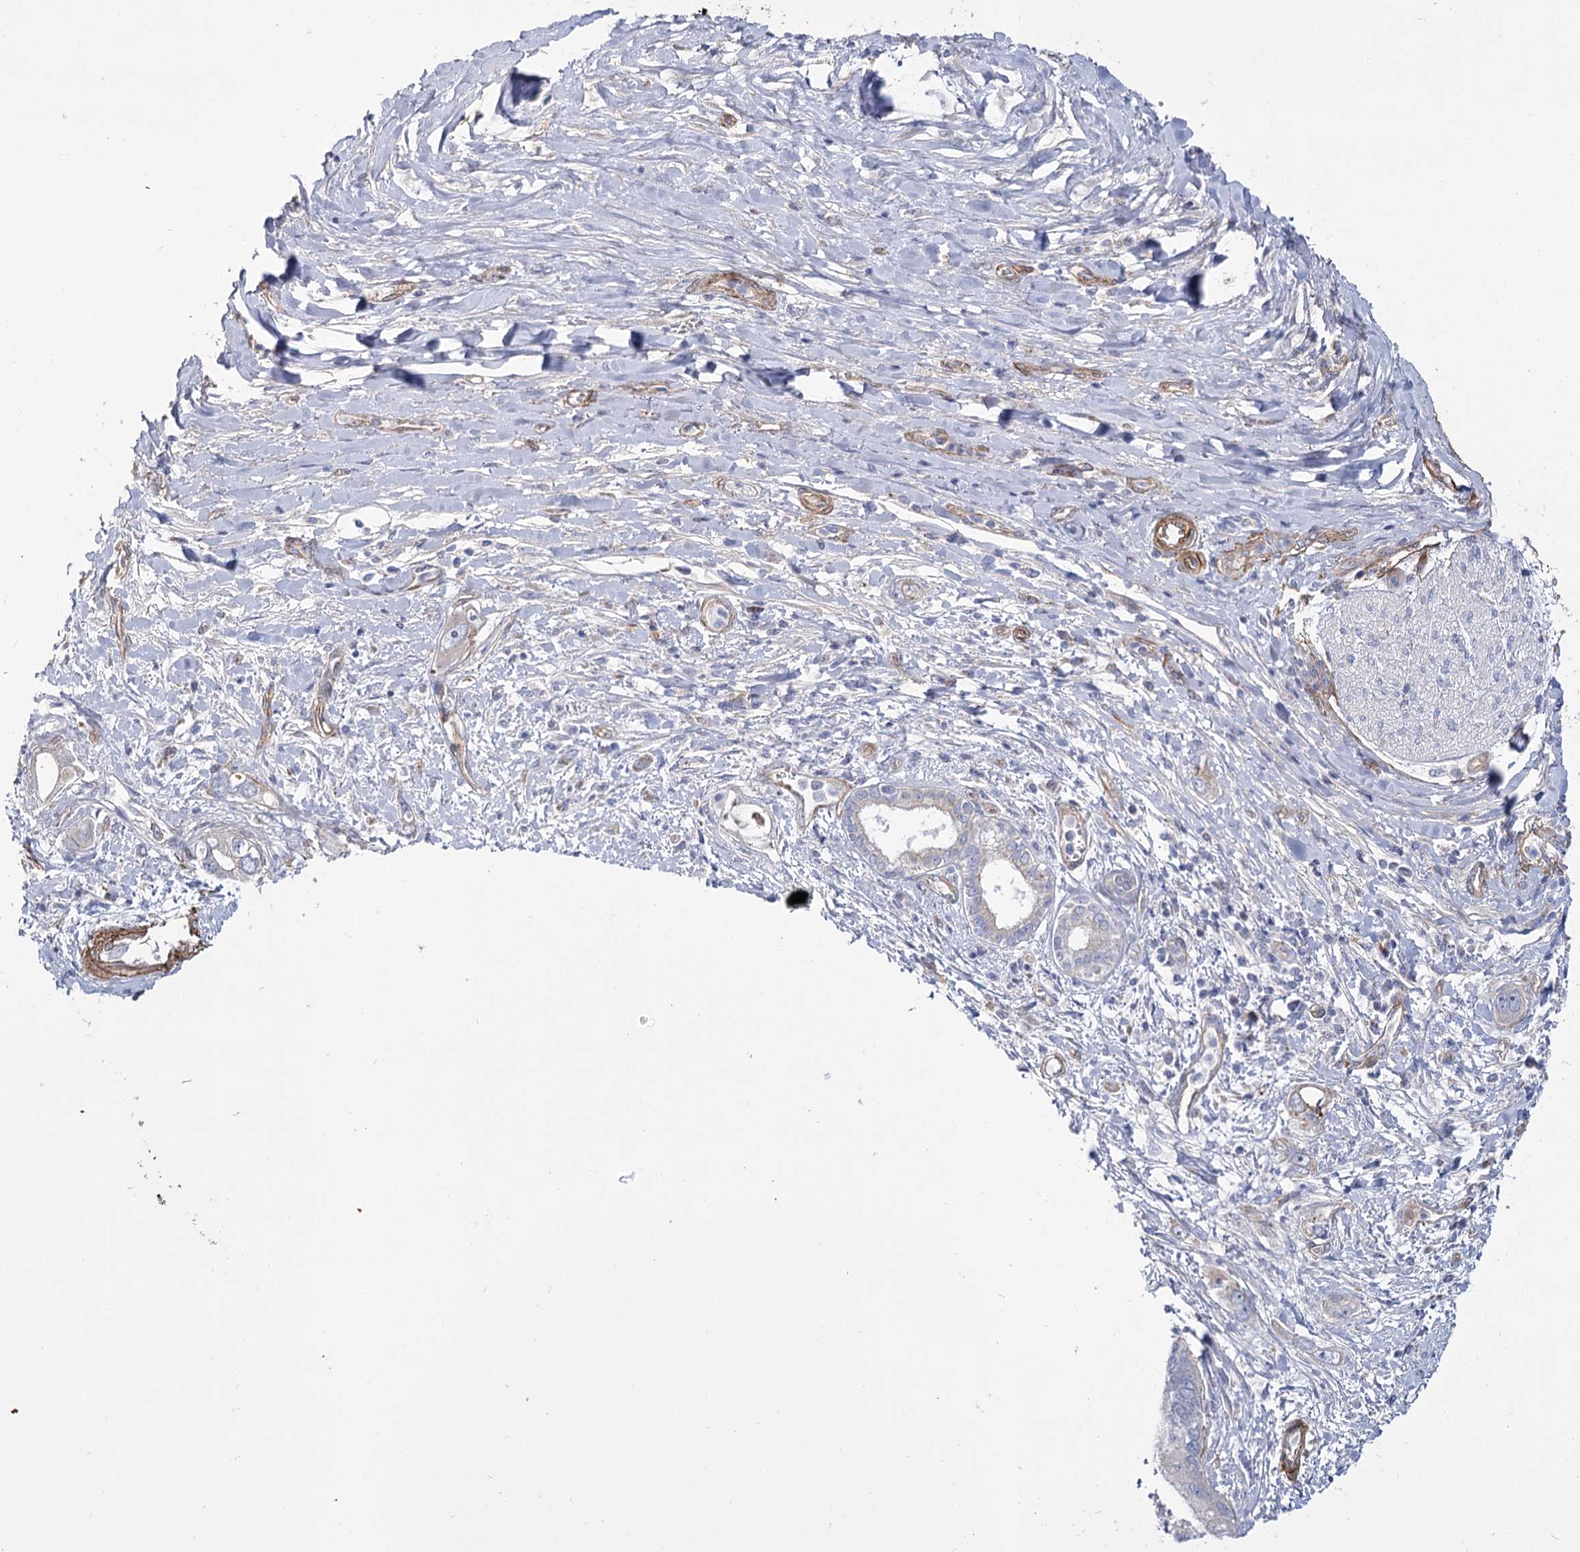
{"staining": {"intensity": "negative", "quantity": "none", "location": "none"}, "tissue": "pancreatic cancer", "cell_type": "Tumor cells", "image_type": "cancer", "snomed": [{"axis": "morphology", "description": "Inflammation, NOS"}, {"axis": "morphology", "description": "Adenocarcinoma, NOS"}, {"axis": "topography", "description": "Pancreas"}], "caption": "Pancreatic cancer (adenocarcinoma) was stained to show a protein in brown. There is no significant expression in tumor cells.", "gene": "TMEM164", "patient": {"sex": "female", "age": 56}}